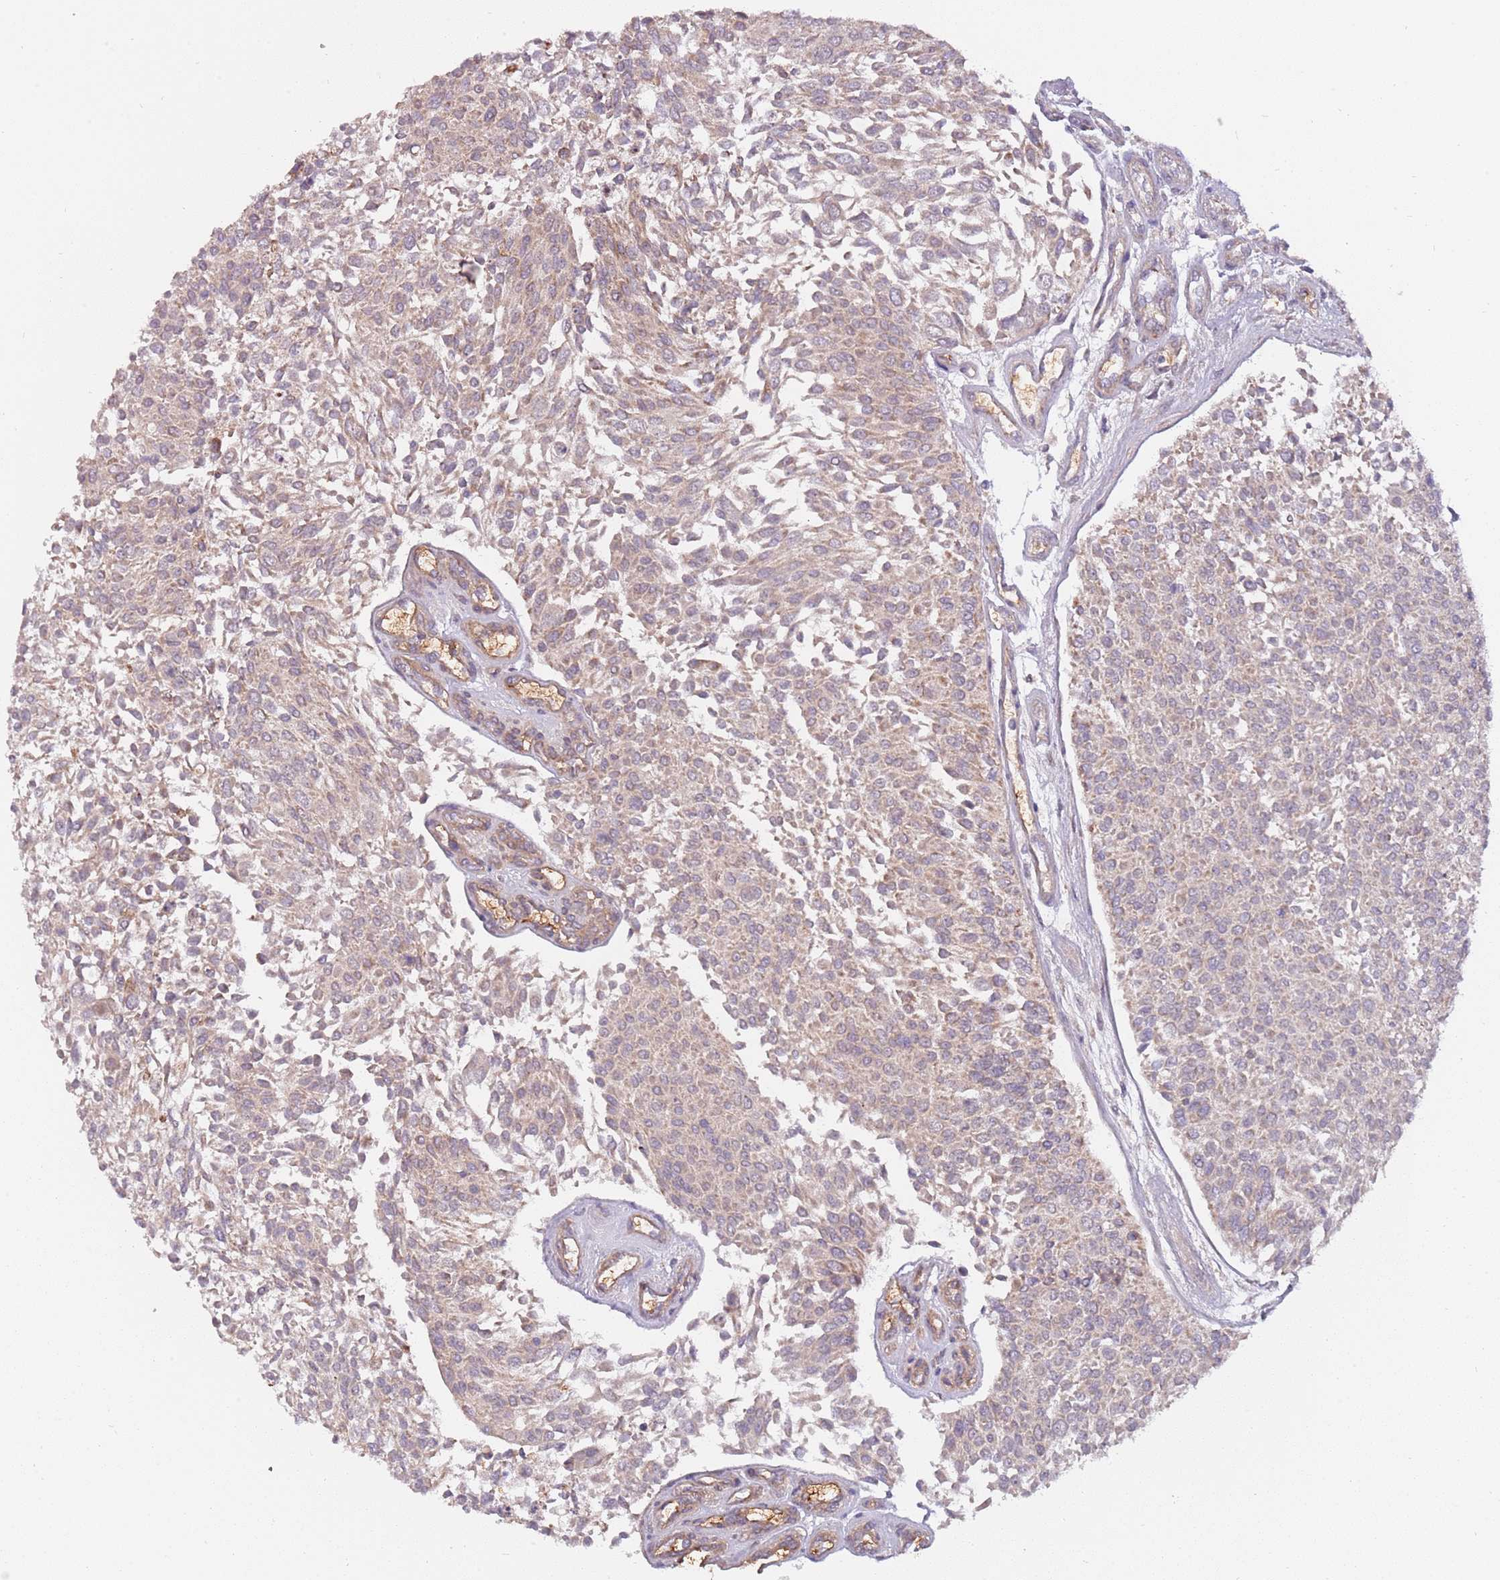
{"staining": {"intensity": "weak", "quantity": "25%-75%", "location": "cytoplasmic/membranous"}, "tissue": "urothelial cancer", "cell_type": "Tumor cells", "image_type": "cancer", "snomed": [{"axis": "morphology", "description": "Urothelial carcinoma, NOS"}, {"axis": "topography", "description": "Urinary bladder"}], "caption": "Brown immunohistochemical staining in transitional cell carcinoma exhibits weak cytoplasmic/membranous positivity in about 25%-75% of tumor cells. Using DAB (3,3'-diaminobenzidine) (brown) and hematoxylin (blue) stains, captured at high magnification using brightfield microscopy.", "gene": "RNF181", "patient": {"sex": "male", "age": 55}}